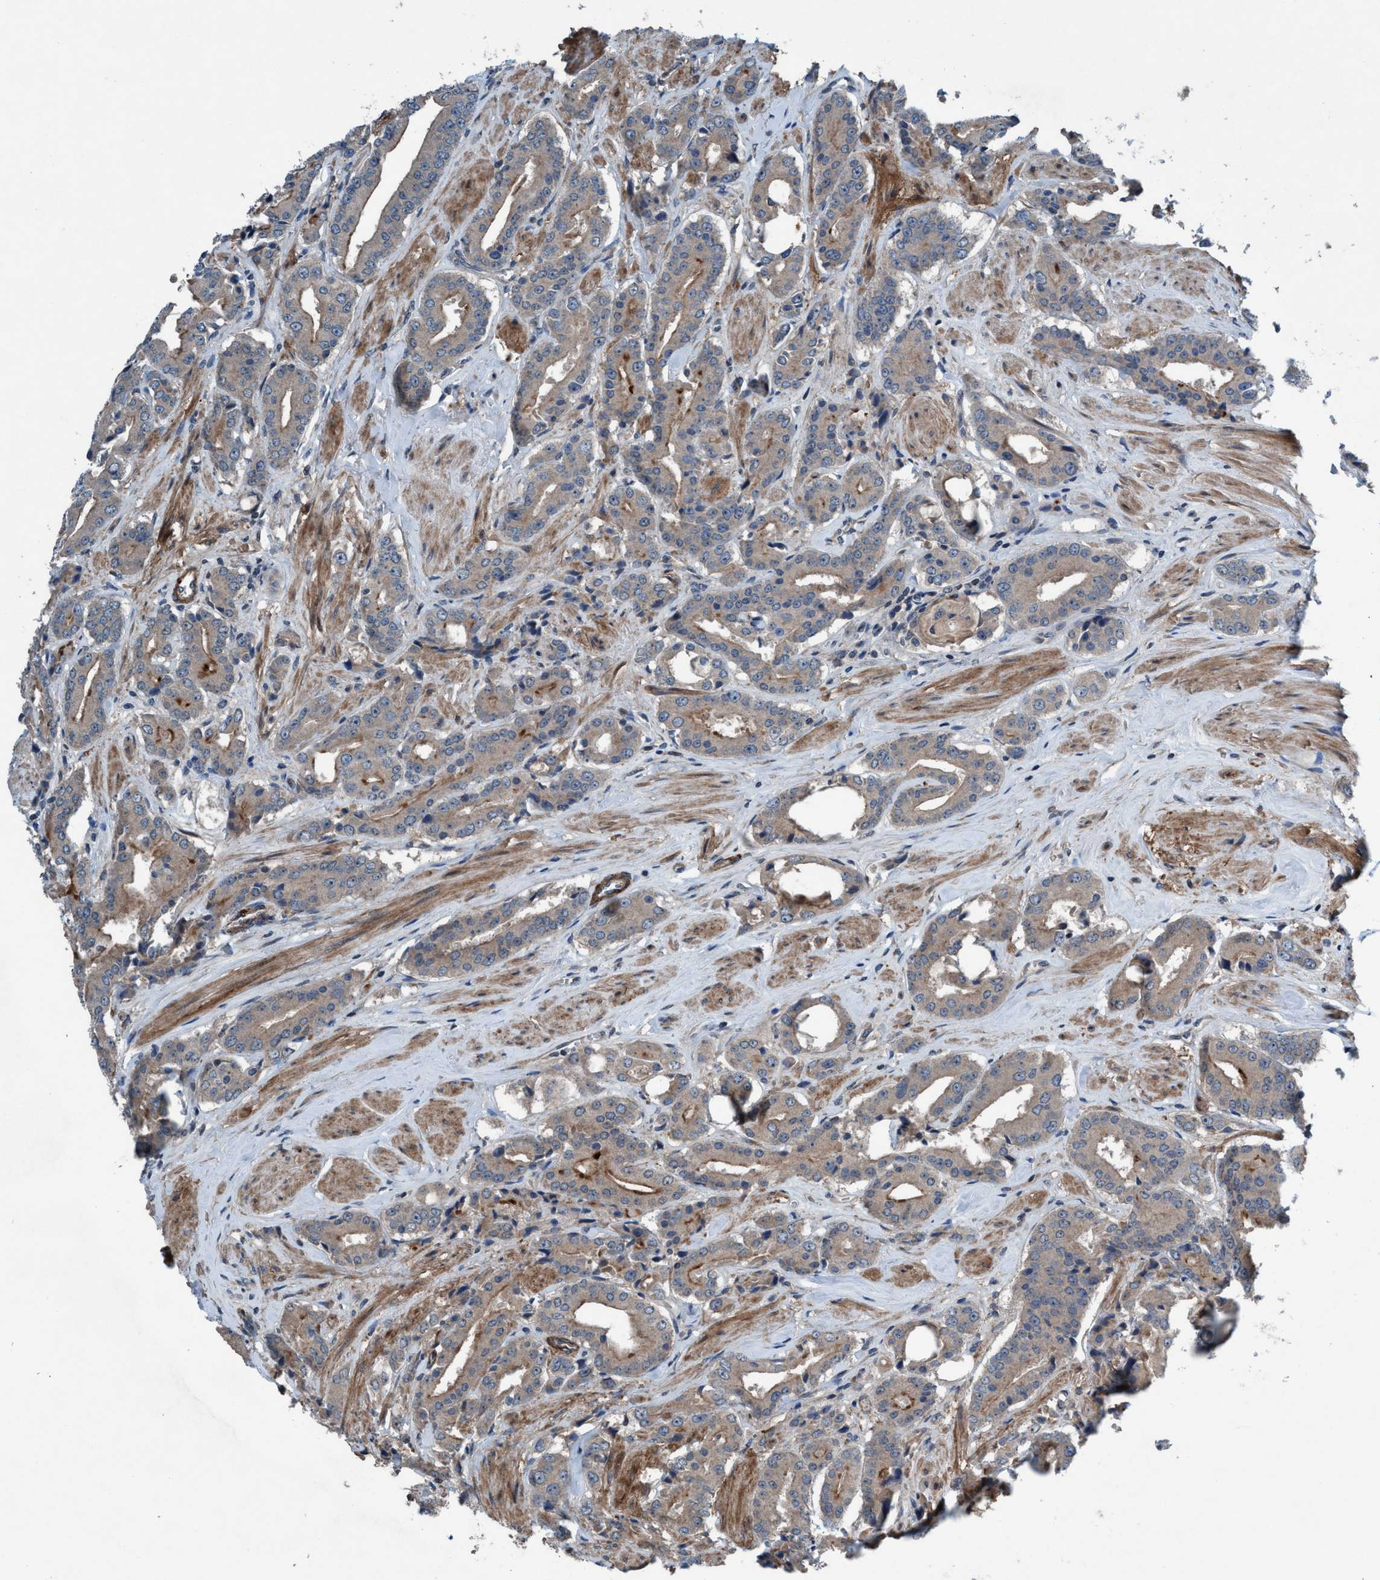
{"staining": {"intensity": "weak", "quantity": "25%-75%", "location": "cytoplasmic/membranous"}, "tissue": "prostate cancer", "cell_type": "Tumor cells", "image_type": "cancer", "snomed": [{"axis": "morphology", "description": "Adenocarcinoma, High grade"}, {"axis": "topography", "description": "Prostate"}], "caption": "Protein expression analysis of prostate cancer (adenocarcinoma (high-grade)) demonstrates weak cytoplasmic/membranous positivity in about 25%-75% of tumor cells. Immunohistochemistry (ihc) stains the protein in brown and the nuclei are stained blue.", "gene": "NISCH", "patient": {"sex": "male", "age": 71}}